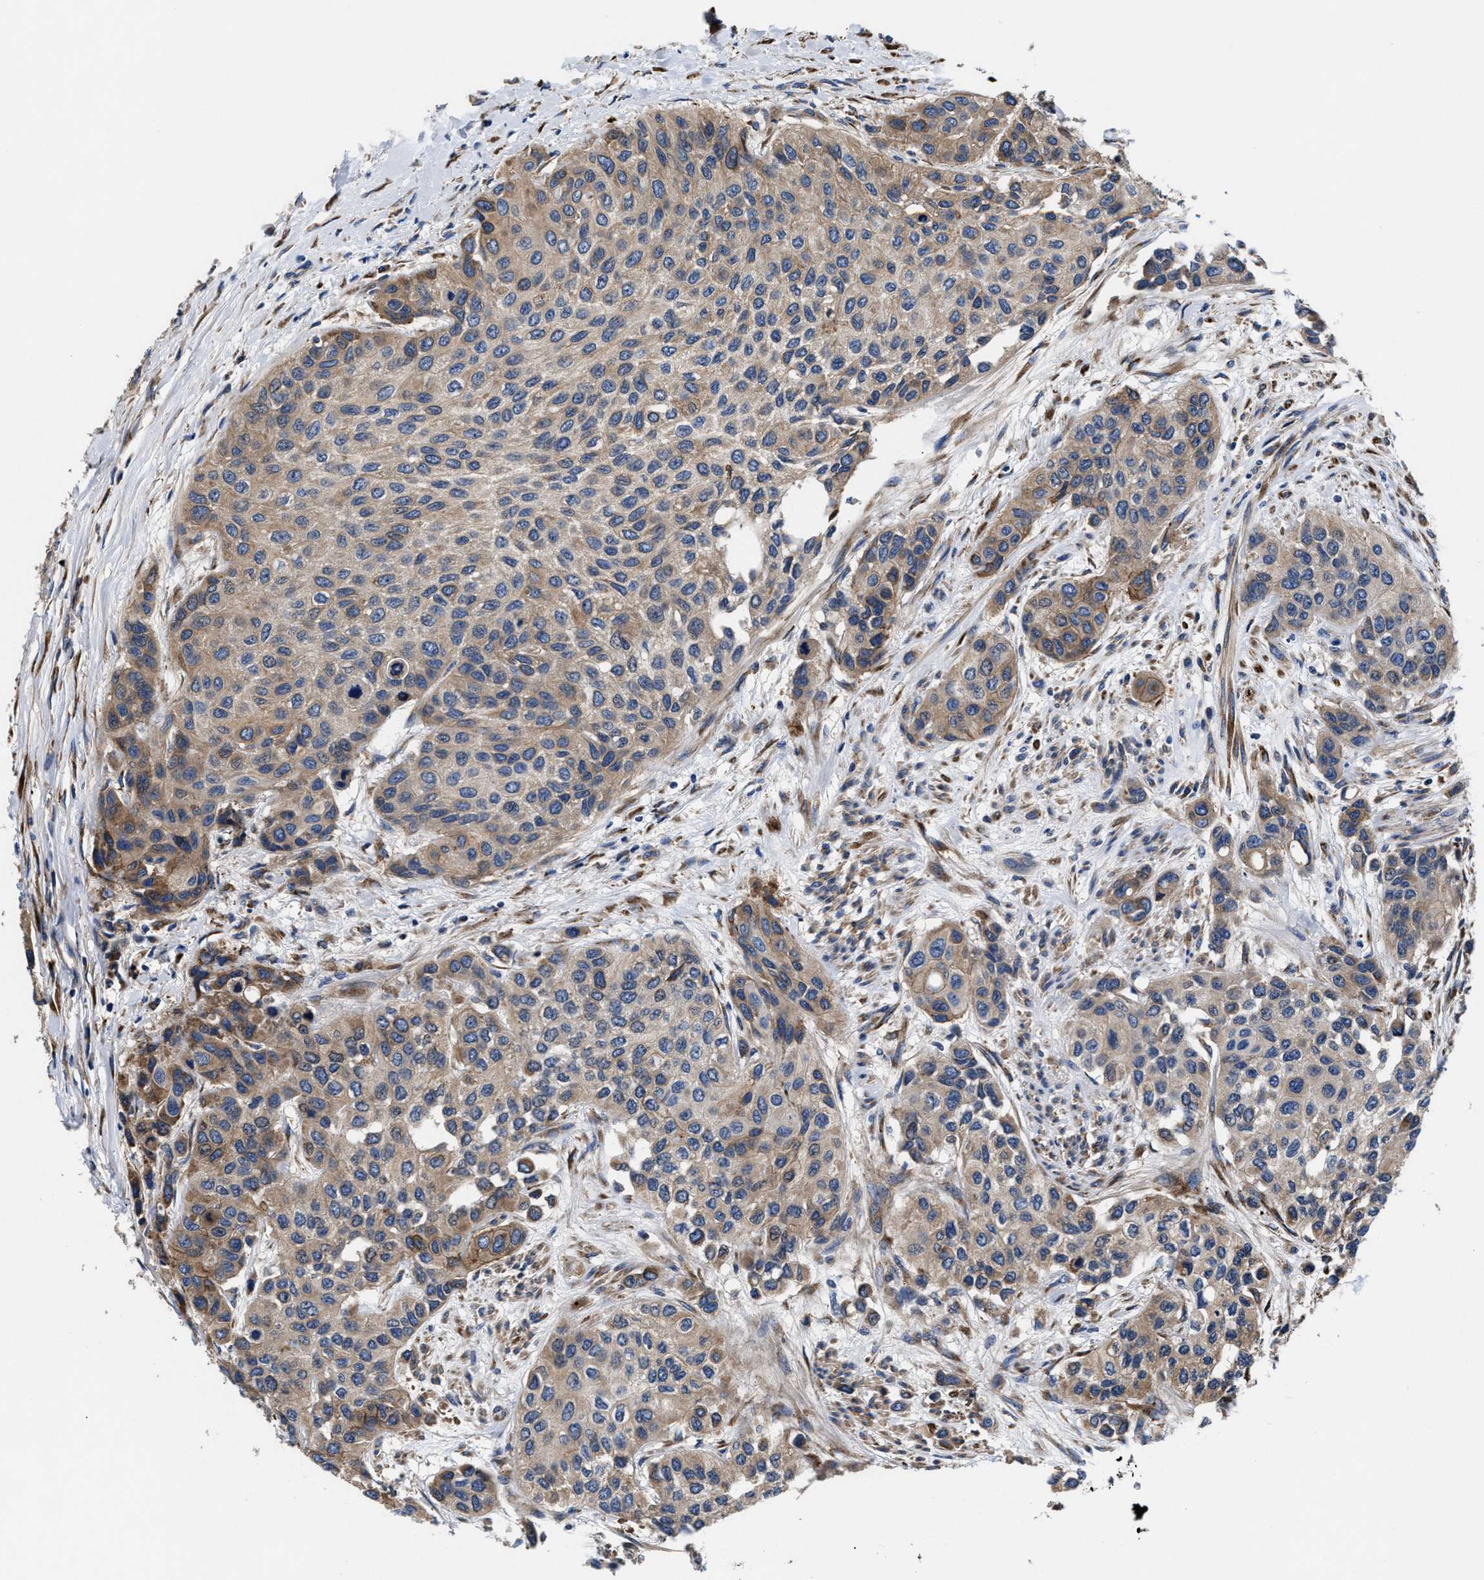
{"staining": {"intensity": "moderate", "quantity": ">75%", "location": "cytoplasmic/membranous"}, "tissue": "urothelial cancer", "cell_type": "Tumor cells", "image_type": "cancer", "snomed": [{"axis": "morphology", "description": "Urothelial carcinoma, High grade"}, {"axis": "topography", "description": "Urinary bladder"}], "caption": "Immunohistochemistry histopathology image of neoplastic tissue: urothelial carcinoma (high-grade) stained using immunohistochemistry (IHC) displays medium levels of moderate protein expression localized specifically in the cytoplasmic/membranous of tumor cells, appearing as a cytoplasmic/membranous brown color.", "gene": "SLC12A2", "patient": {"sex": "female", "age": 56}}